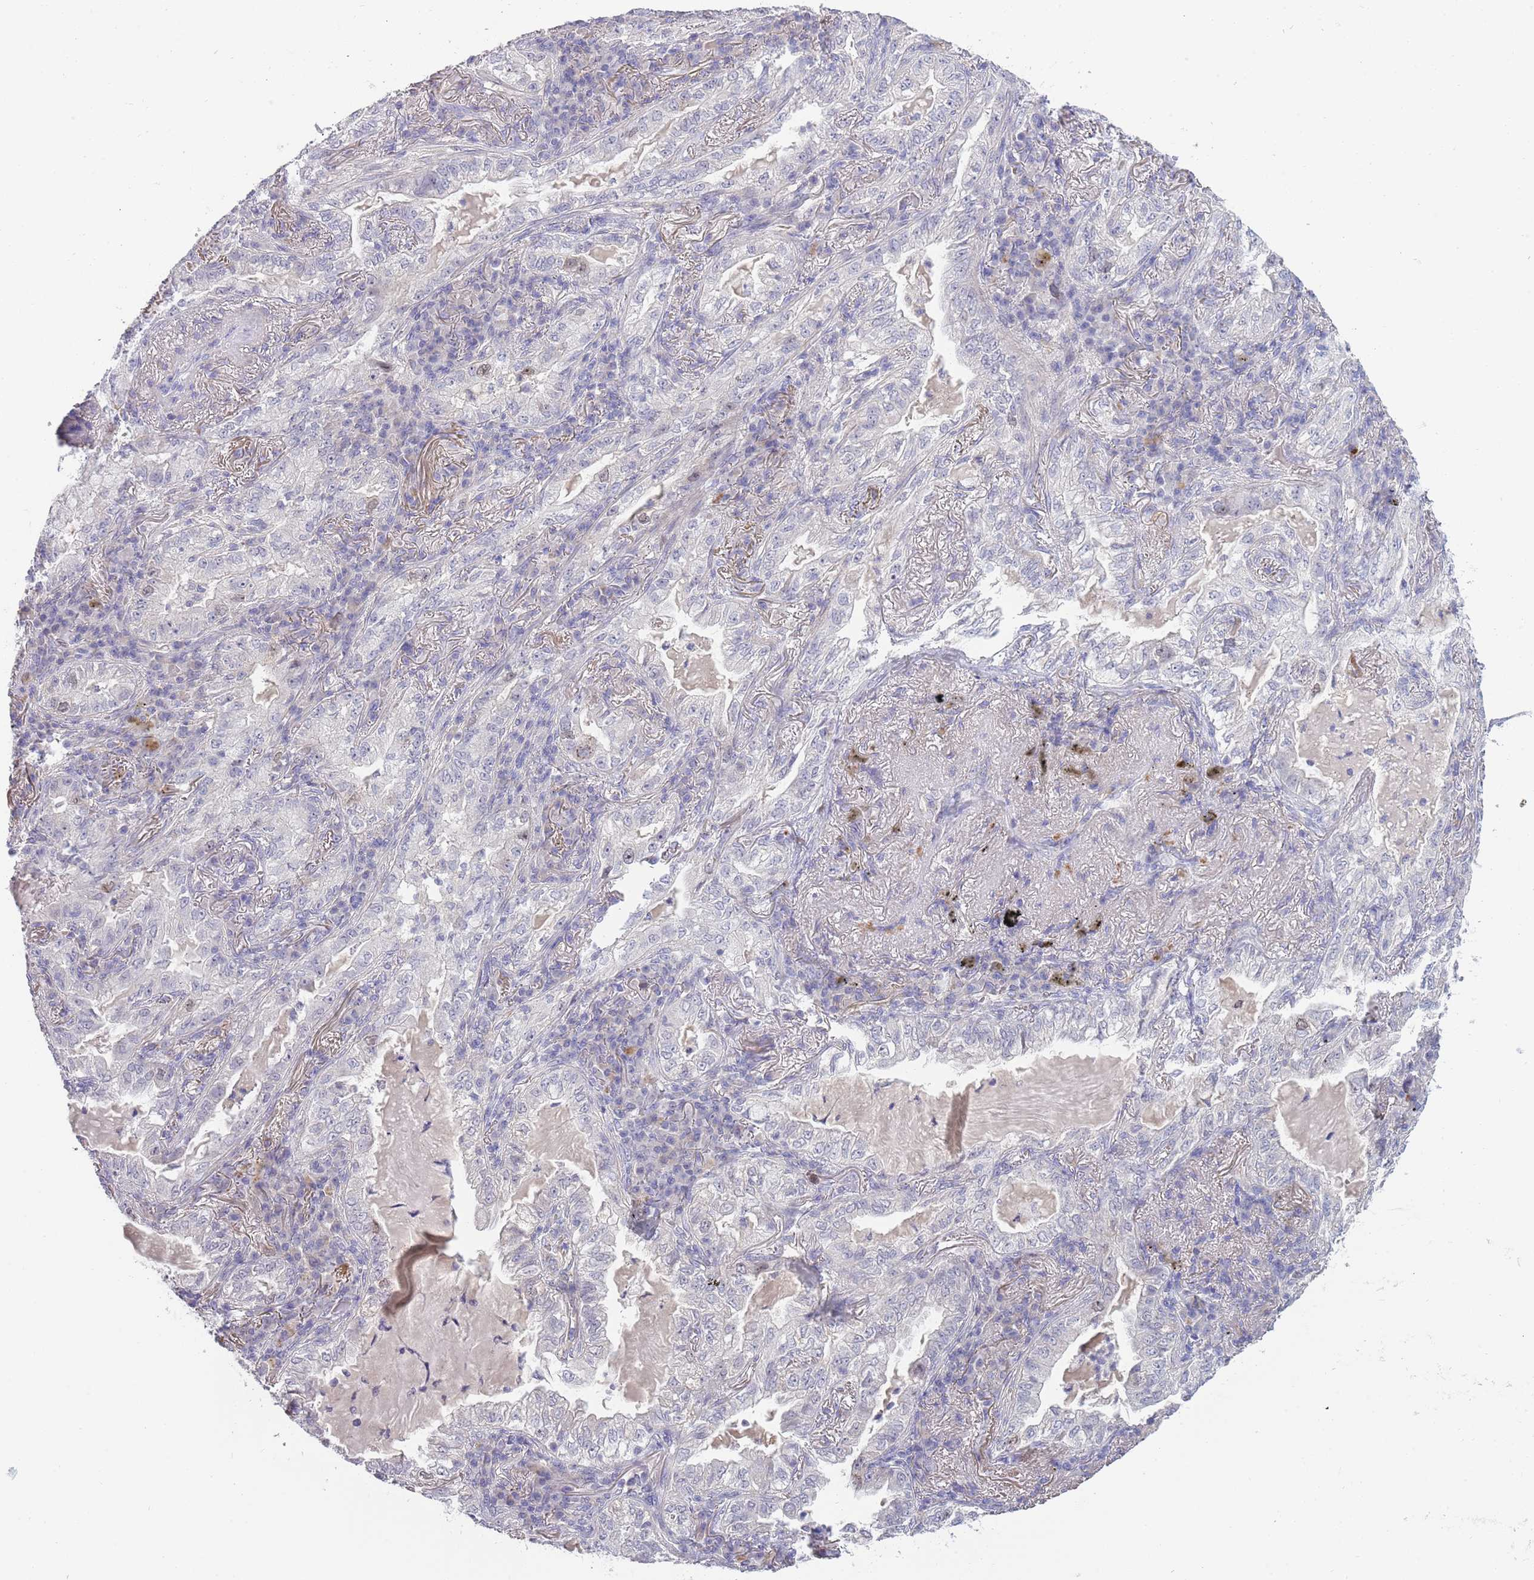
{"staining": {"intensity": "negative", "quantity": "none", "location": "none"}, "tissue": "lung cancer", "cell_type": "Tumor cells", "image_type": "cancer", "snomed": [{"axis": "morphology", "description": "Adenocarcinoma, NOS"}, {"axis": "topography", "description": "Lung"}], "caption": "DAB immunohistochemical staining of adenocarcinoma (lung) exhibits no significant expression in tumor cells.", "gene": "PIMREG", "patient": {"sex": "female", "age": 73}}